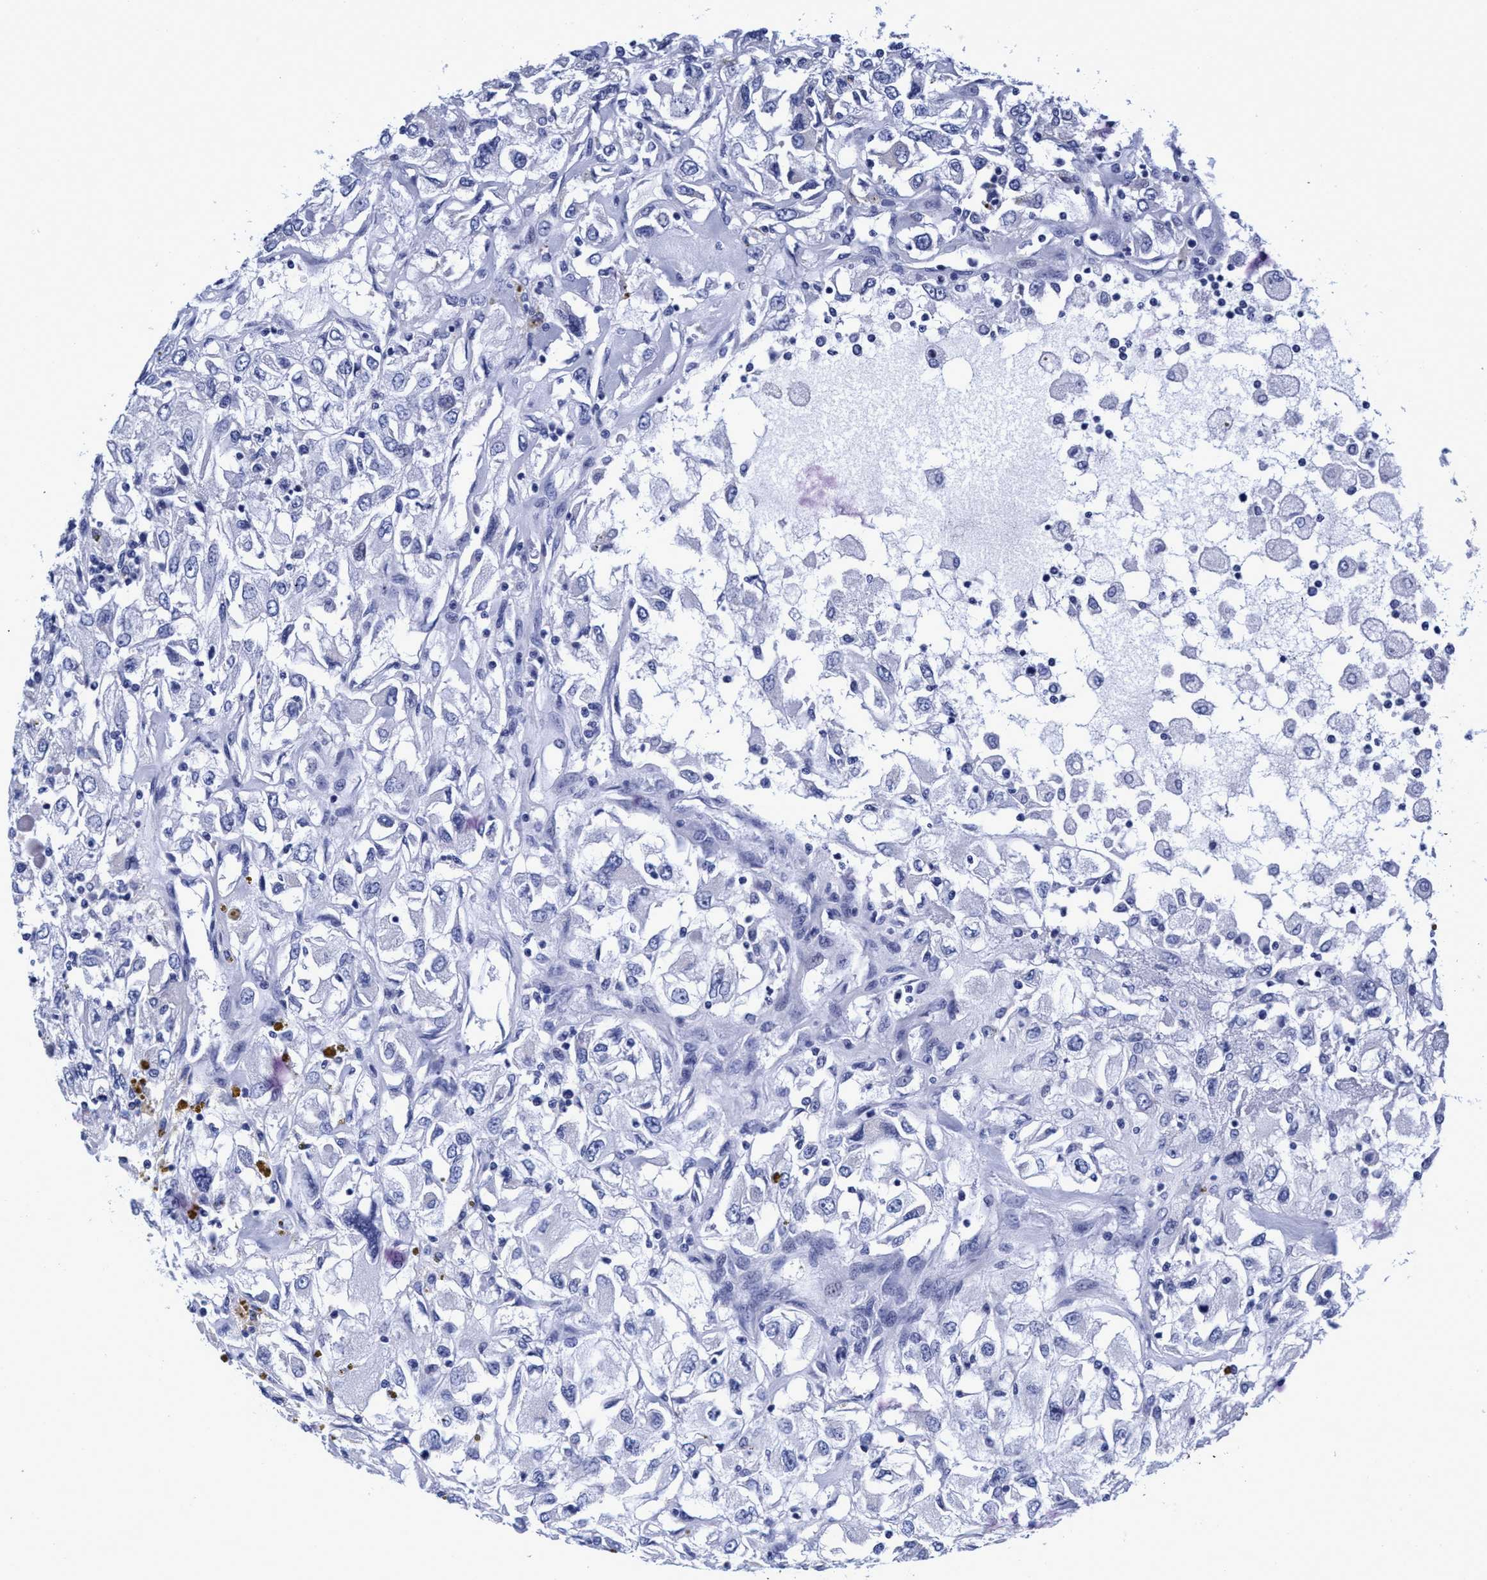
{"staining": {"intensity": "negative", "quantity": "none", "location": "none"}, "tissue": "renal cancer", "cell_type": "Tumor cells", "image_type": "cancer", "snomed": [{"axis": "morphology", "description": "Adenocarcinoma, NOS"}, {"axis": "topography", "description": "Kidney"}], "caption": "Histopathology image shows no significant protein expression in tumor cells of renal cancer (adenocarcinoma). (DAB immunohistochemistry (IHC) visualized using brightfield microscopy, high magnification).", "gene": "PLPPR1", "patient": {"sex": "female", "age": 52}}